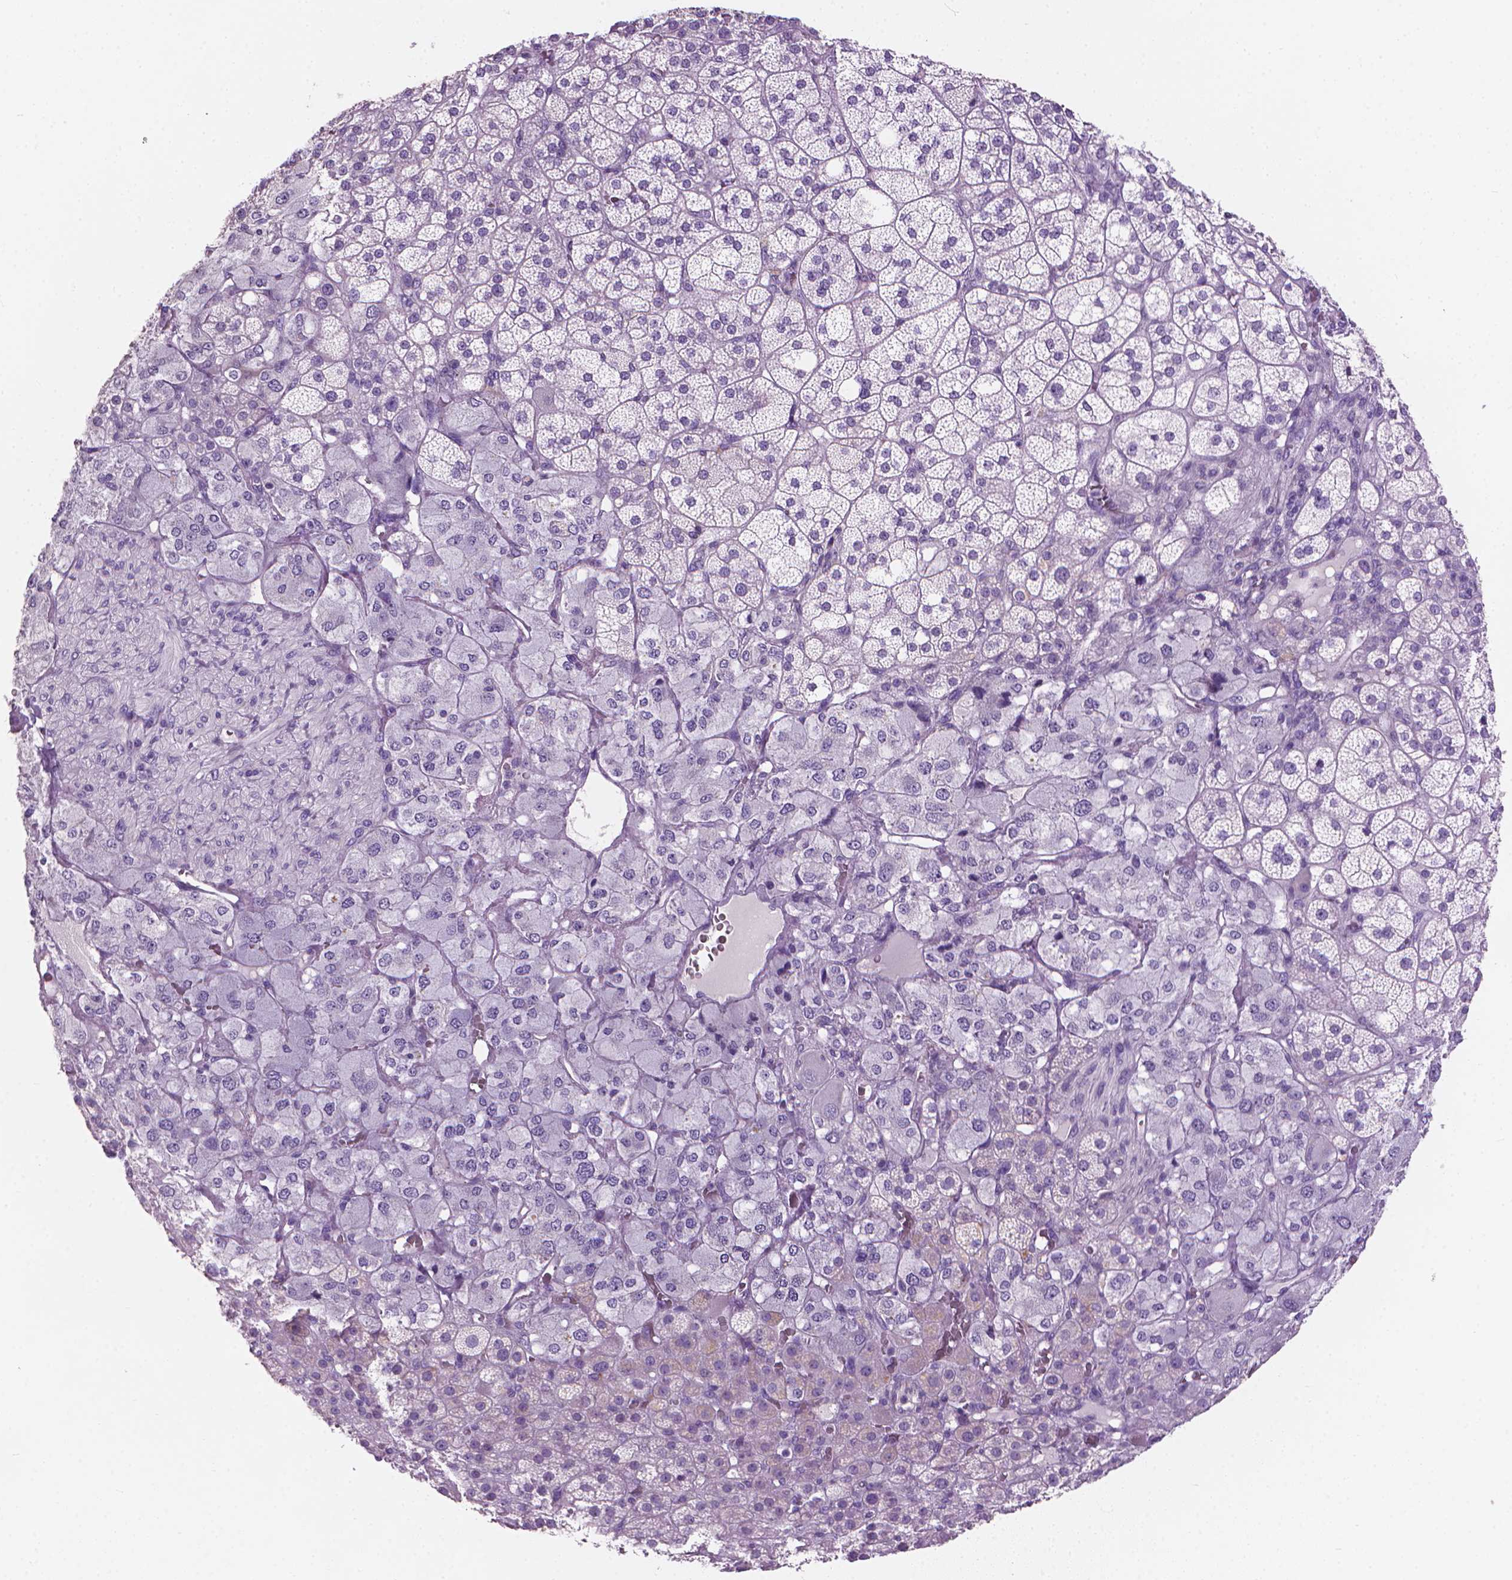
{"staining": {"intensity": "negative", "quantity": "none", "location": "none"}, "tissue": "adrenal gland", "cell_type": "Glandular cells", "image_type": "normal", "snomed": [{"axis": "morphology", "description": "Normal tissue, NOS"}, {"axis": "topography", "description": "Adrenal gland"}], "caption": "The histopathology image exhibits no significant positivity in glandular cells of adrenal gland. Brightfield microscopy of immunohistochemistry stained with DAB (brown) and hematoxylin (blue), captured at high magnification.", "gene": "KRT73", "patient": {"sex": "female", "age": 60}}